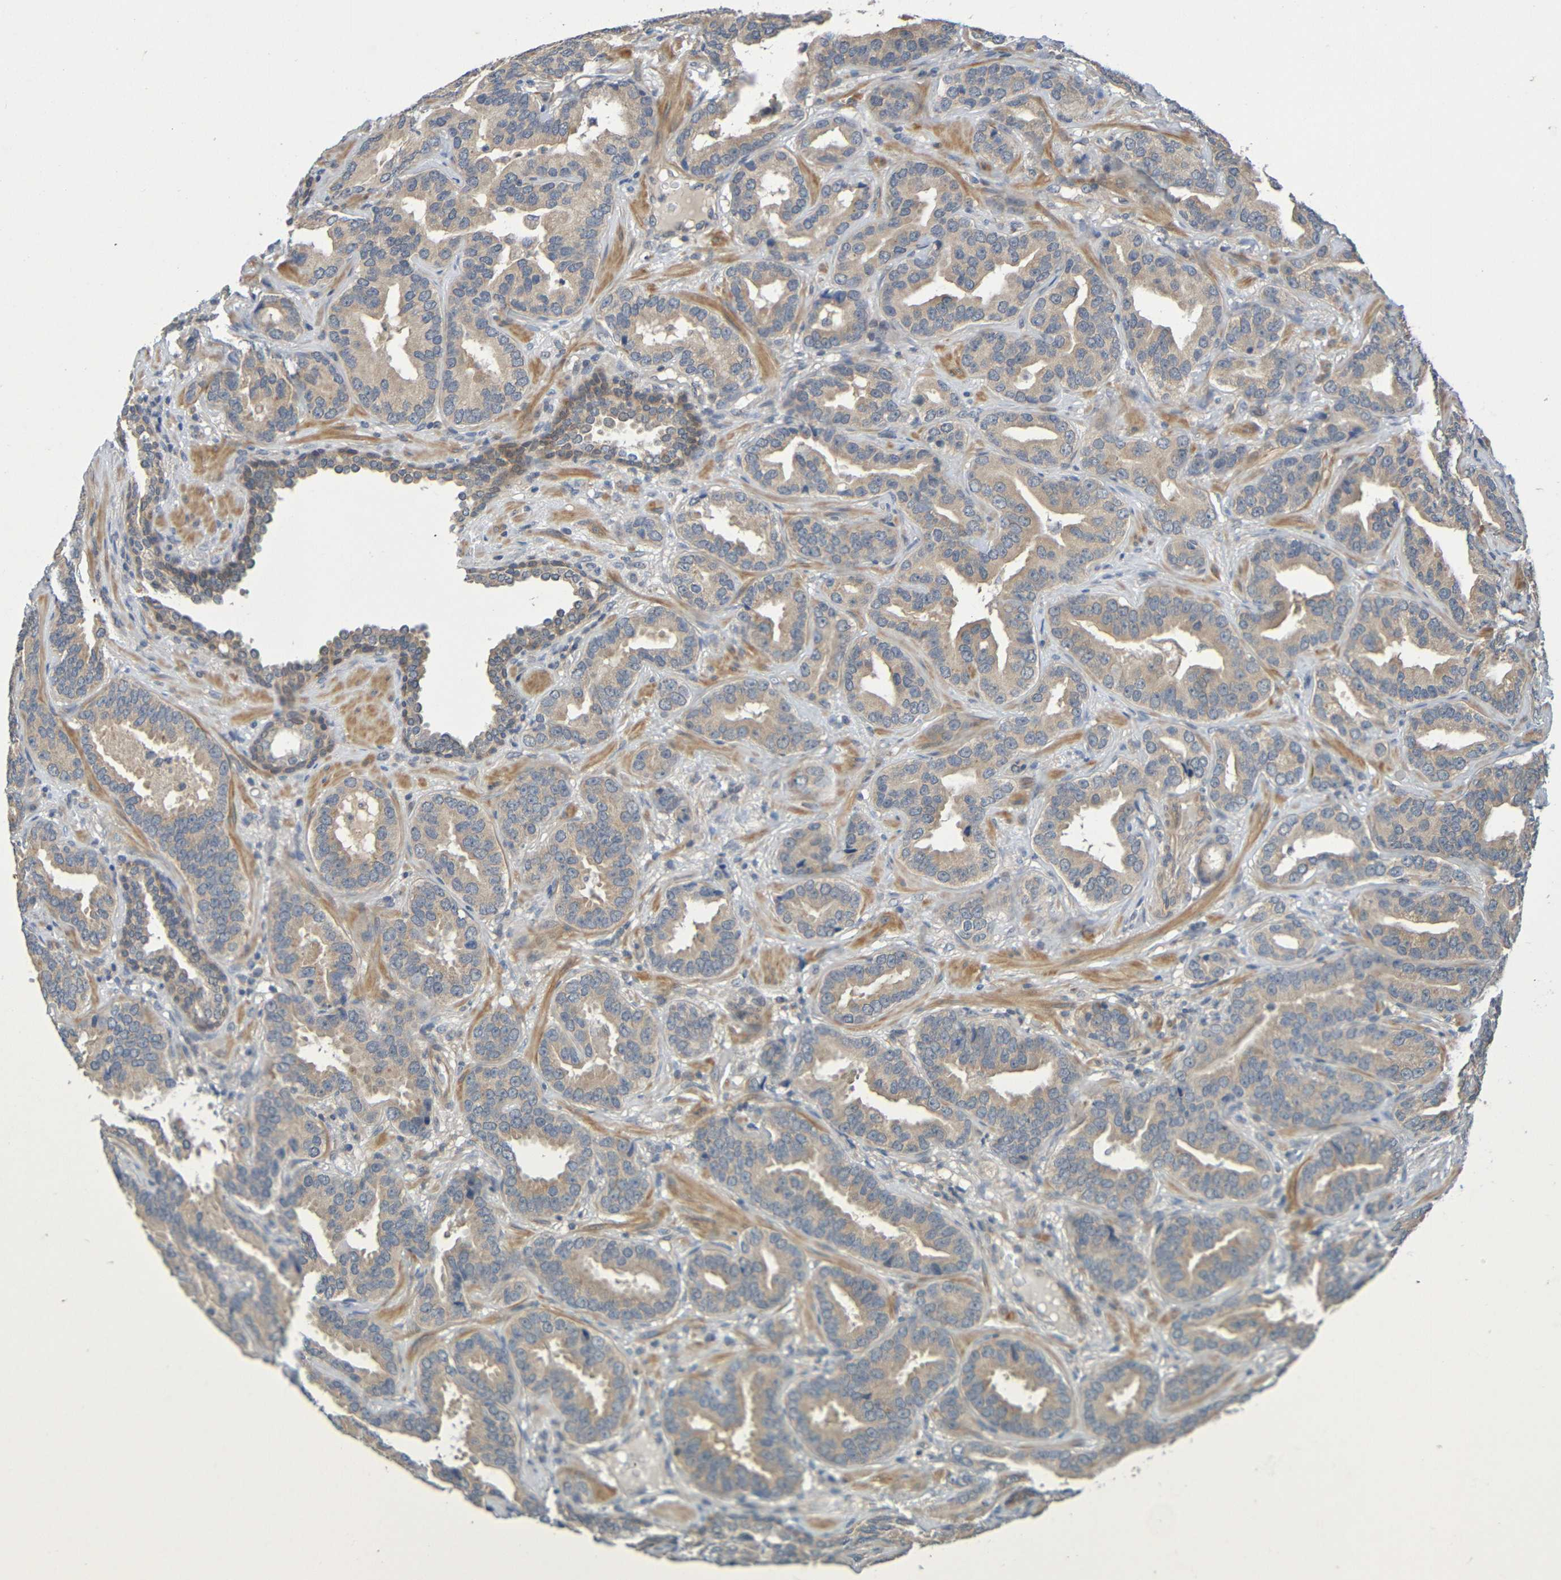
{"staining": {"intensity": "moderate", "quantity": ">75%", "location": "cytoplasmic/membranous"}, "tissue": "prostate cancer", "cell_type": "Tumor cells", "image_type": "cancer", "snomed": [{"axis": "morphology", "description": "Adenocarcinoma, Low grade"}, {"axis": "topography", "description": "Prostate"}], "caption": "Human low-grade adenocarcinoma (prostate) stained for a protein (brown) displays moderate cytoplasmic/membranous positive expression in about >75% of tumor cells.", "gene": "CYP4F2", "patient": {"sex": "male", "age": 59}}